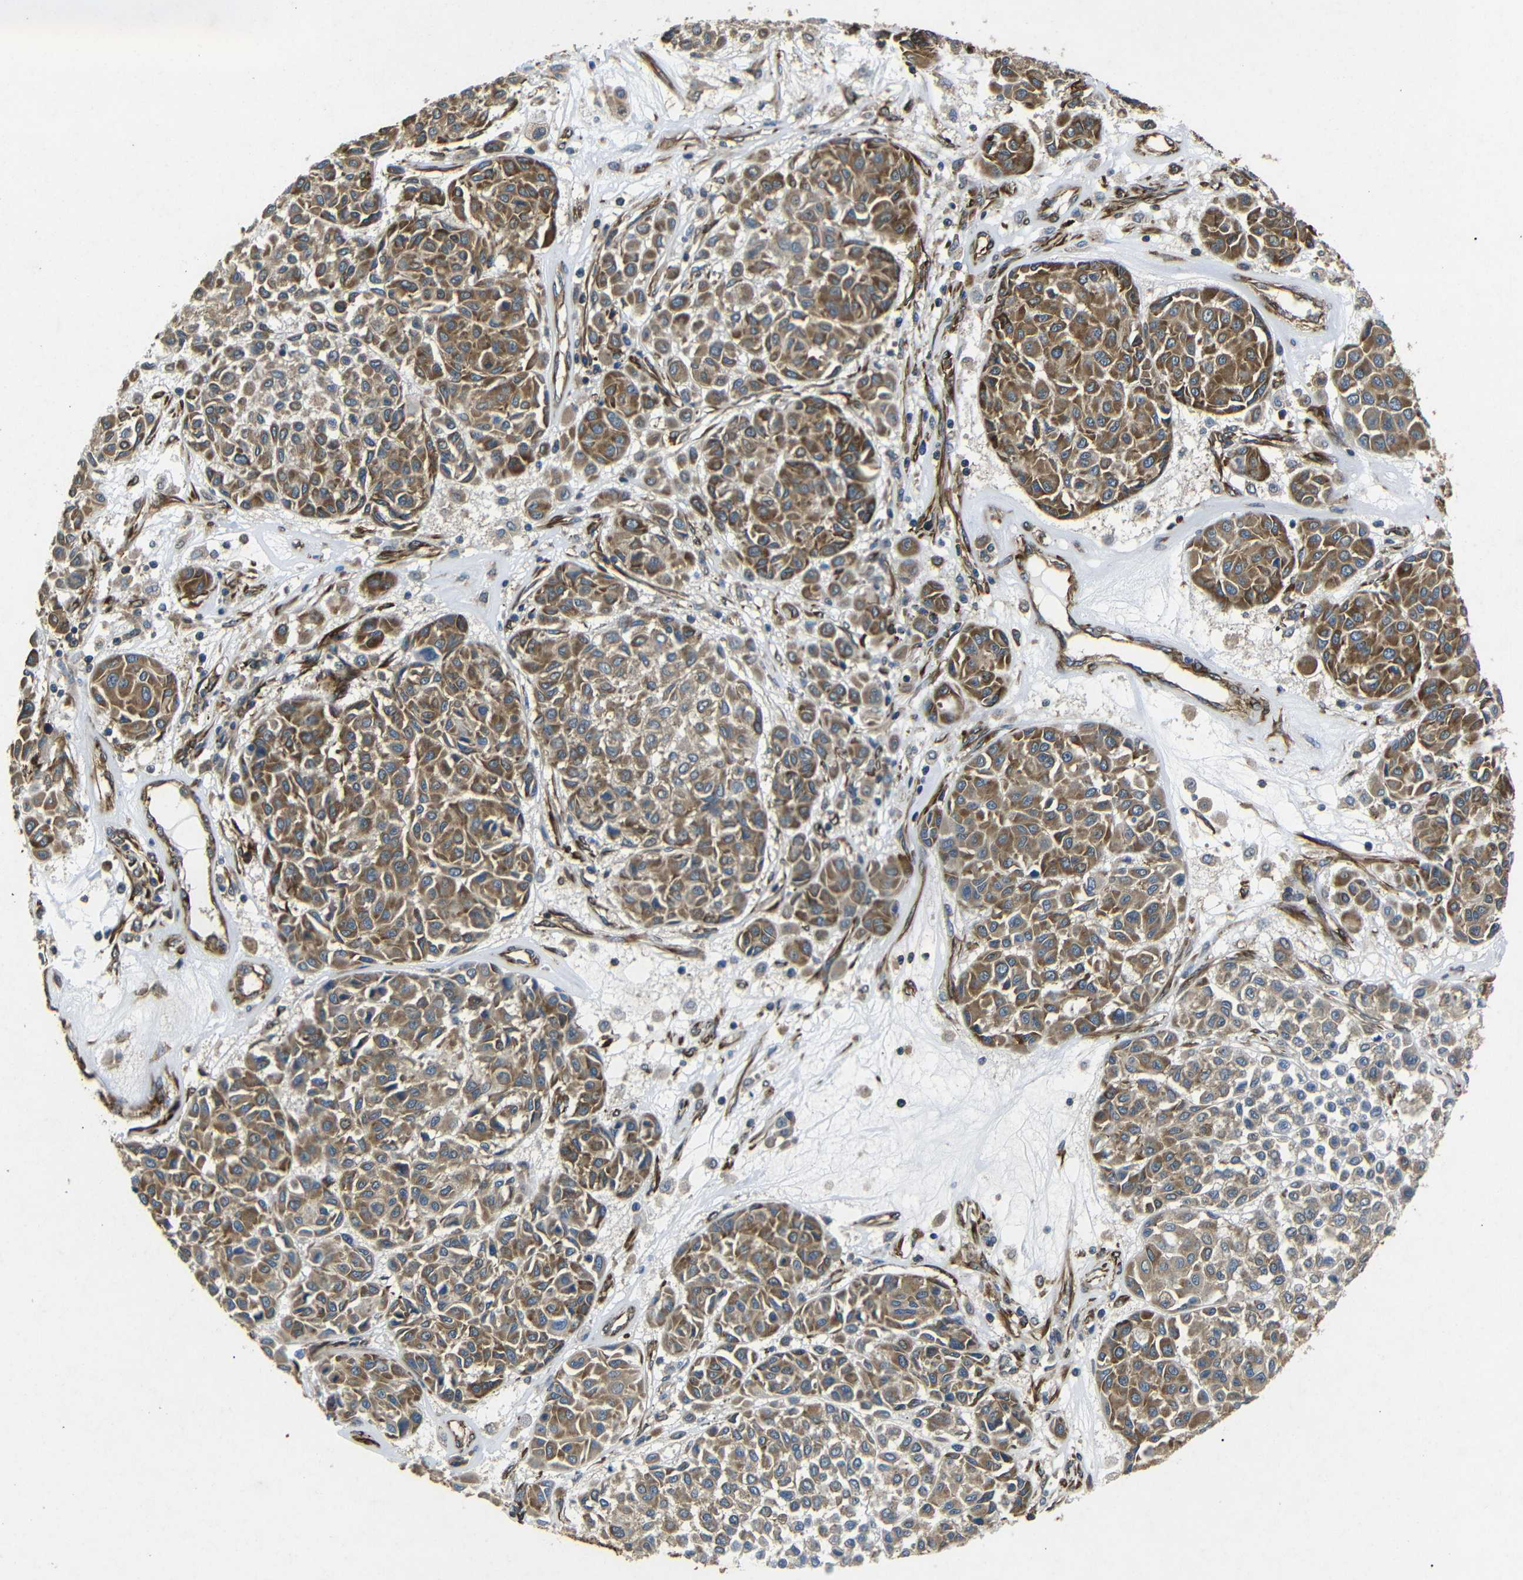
{"staining": {"intensity": "moderate", "quantity": ">75%", "location": "cytoplasmic/membranous"}, "tissue": "melanoma", "cell_type": "Tumor cells", "image_type": "cancer", "snomed": [{"axis": "morphology", "description": "Malignant melanoma, Metastatic site"}, {"axis": "topography", "description": "Soft tissue"}], "caption": "High-magnification brightfield microscopy of melanoma stained with DAB (brown) and counterstained with hematoxylin (blue). tumor cells exhibit moderate cytoplasmic/membranous staining is identified in approximately>75% of cells. The staining is performed using DAB (3,3'-diaminobenzidine) brown chromogen to label protein expression. The nuclei are counter-stained blue using hematoxylin.", "gene": "BTF3", "patient": {"sex": "male", "age": 41}}